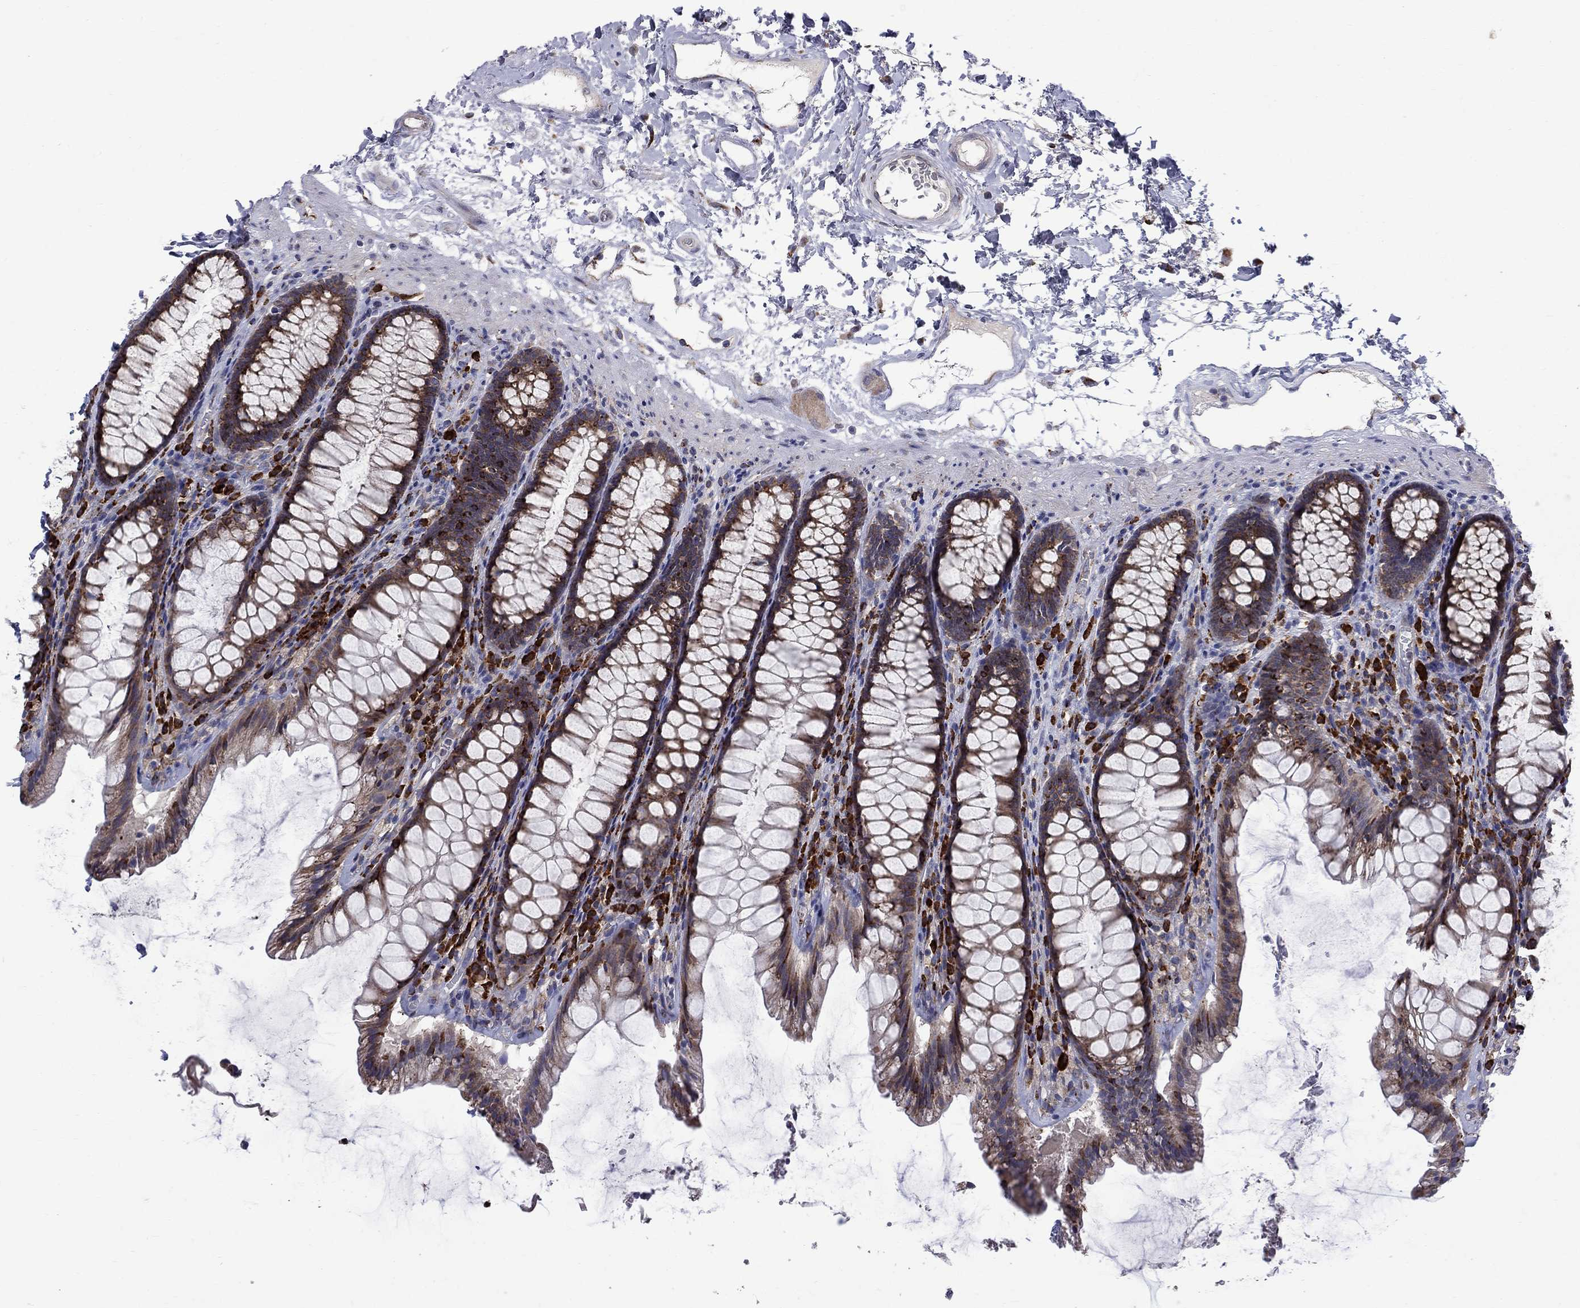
{"staining": {"intensity": "strong", "quantity": "25%-75%", "location": "cytoplasmic/membranous"}, "tissue": "rectum", "cell_type": "Glandular cells", "image_type": "normal", "snomed": [{"axis": "morphology", "description": "Normal tissue, NOS"}, {"axis": "topography", "description": "Rectum"}], "caption": "Rectum stained with DAB immunohistochemistry demonstrates high levels of strong cytoplasmic/membranous positivity in about 25%-75% of glandular cells.", "gene": "ASNS", "patient": {"sex": "male", "age": 72}}